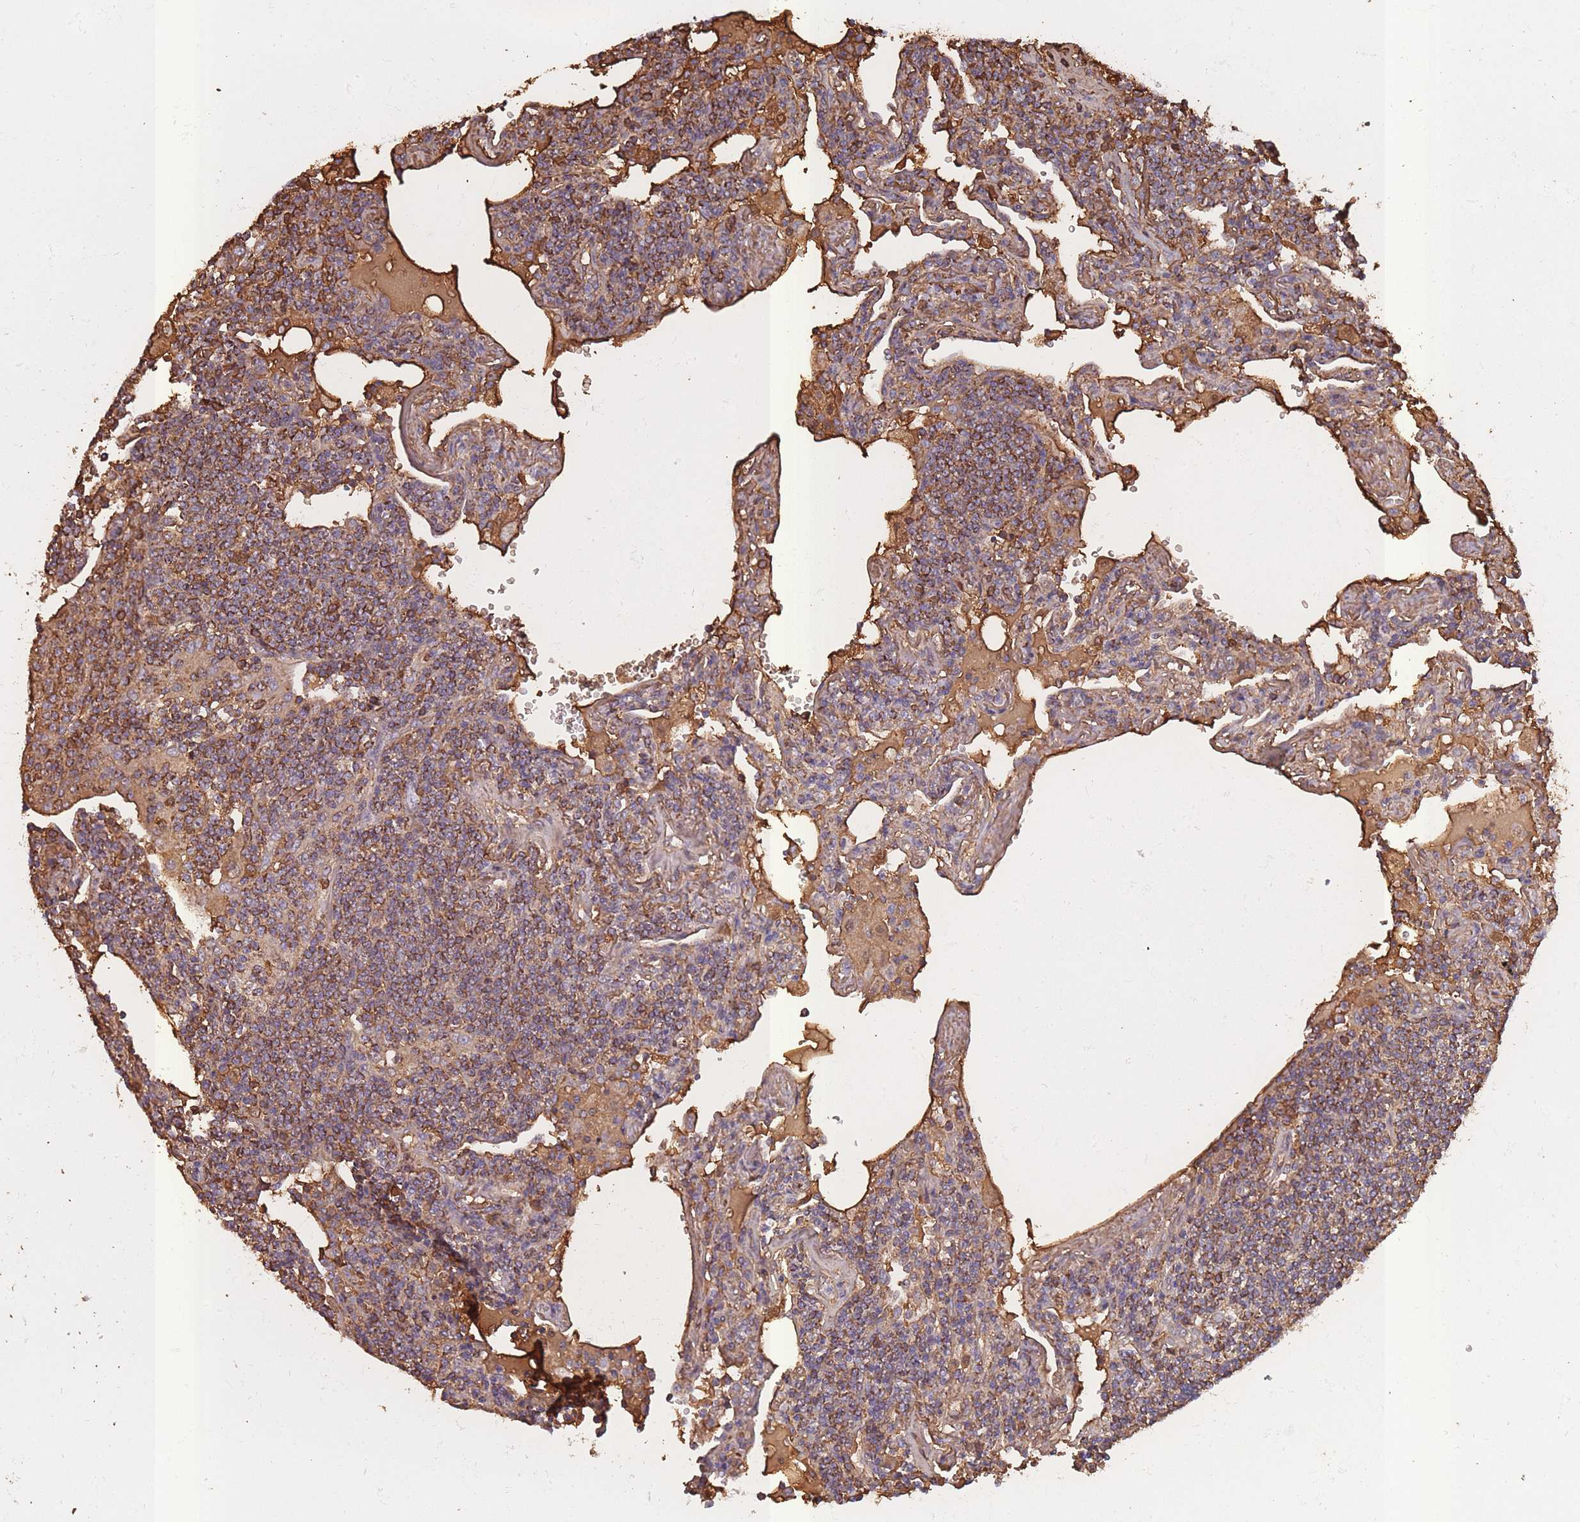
{"staining": {"intensity": "moderate", "quantity": ">75%", "location": "cytoplasmic/membranous"}, "tissue": "lymphoma", "cell_type": "Tumor cells", "image_type": "cancer", "snomed": [{"axis": "morphology", "description": "Malignant lymphoma, non-Hodgkin's type, Low grade"}, {"axis": "topography", "description": "Lung"}], "caption": "IHC (DAB (3,3'-diaminobenzidine)) staining of lymphoma shows moderate cytoplasmic/membranous protein expression in approximately >75% of tumor cells.", "gene": "KAT2A", "patient": {"sex": "female", "age": 71}}